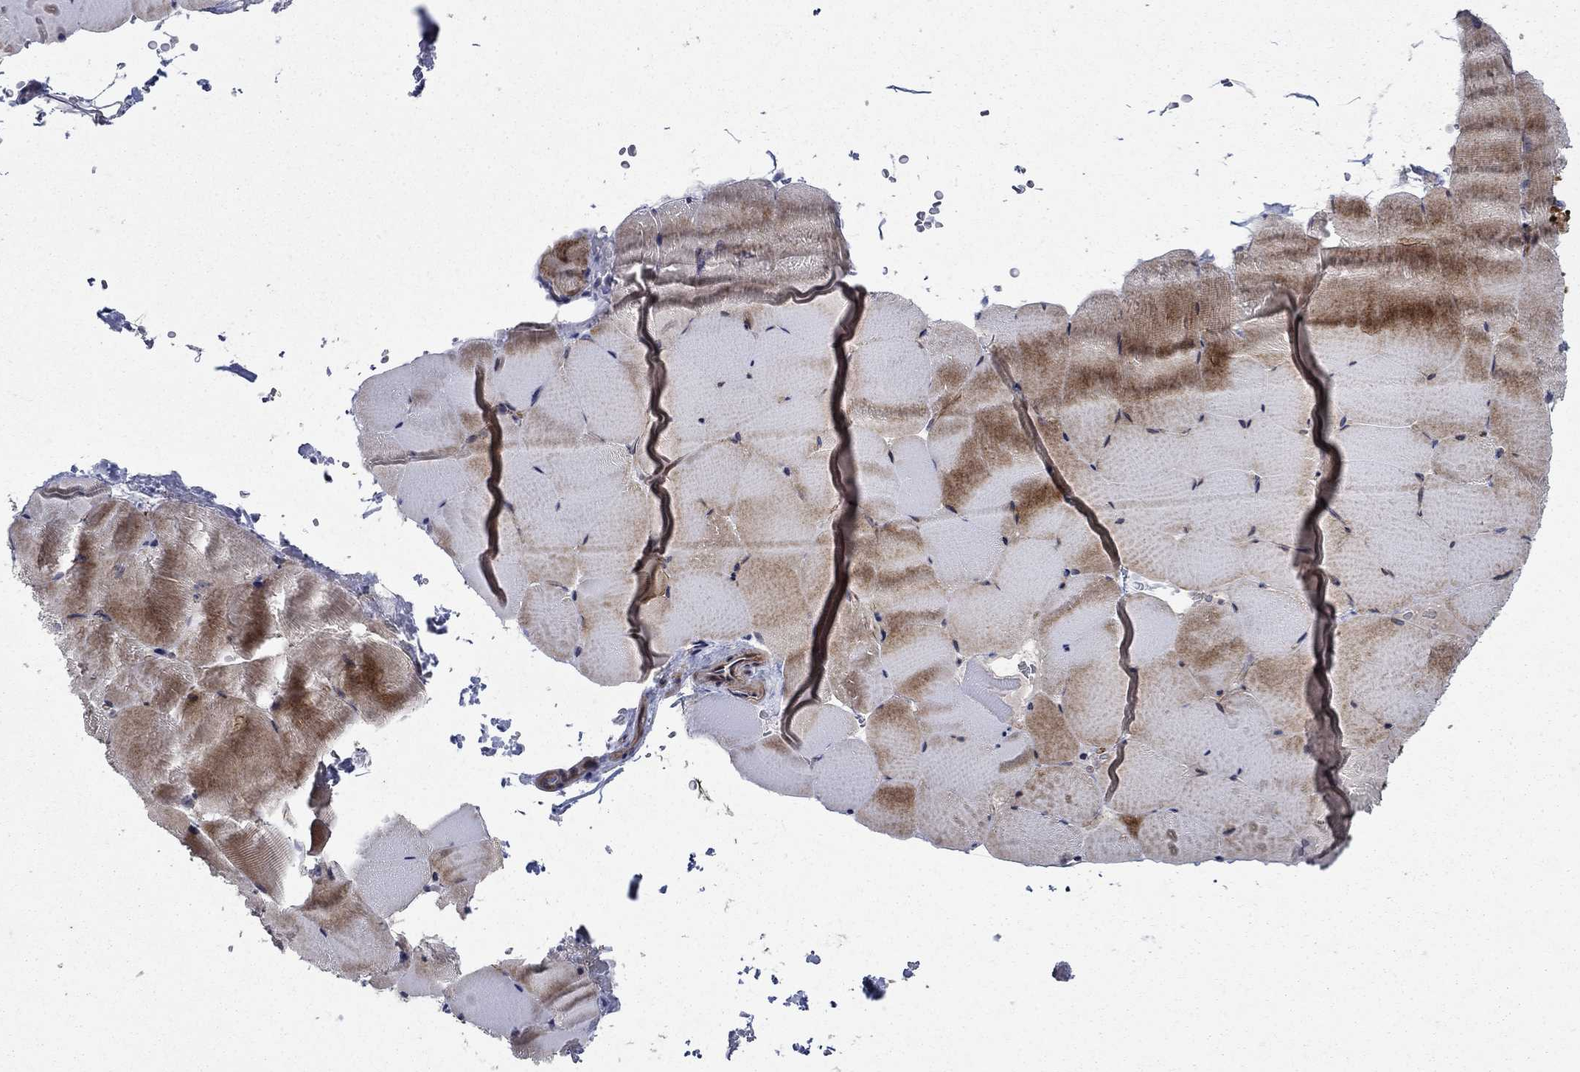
{"staining": {"intensity": "moderate", "quantity": "<25%", "location": "cytoplasmic/membranous"}, "tissue": "skeletal muscle", "cell_type": "Myocytes", "image_type": "normal", "snomed": [{"axis": "morphology", "description": "Normal tissue, NOS"}, {"axis": "topography", "description": "Skeletal muscle"}], "caption": "Brown immunohistochemical staining in normal skeletal muscle demonstrates moderate cytoplasmic/membranous expression in about <25% of myocytes. (IHC, brightfield microscopy, high magnification).", "gene": "SLC7A1", "patient": {"sex": "female", "age": 37}}